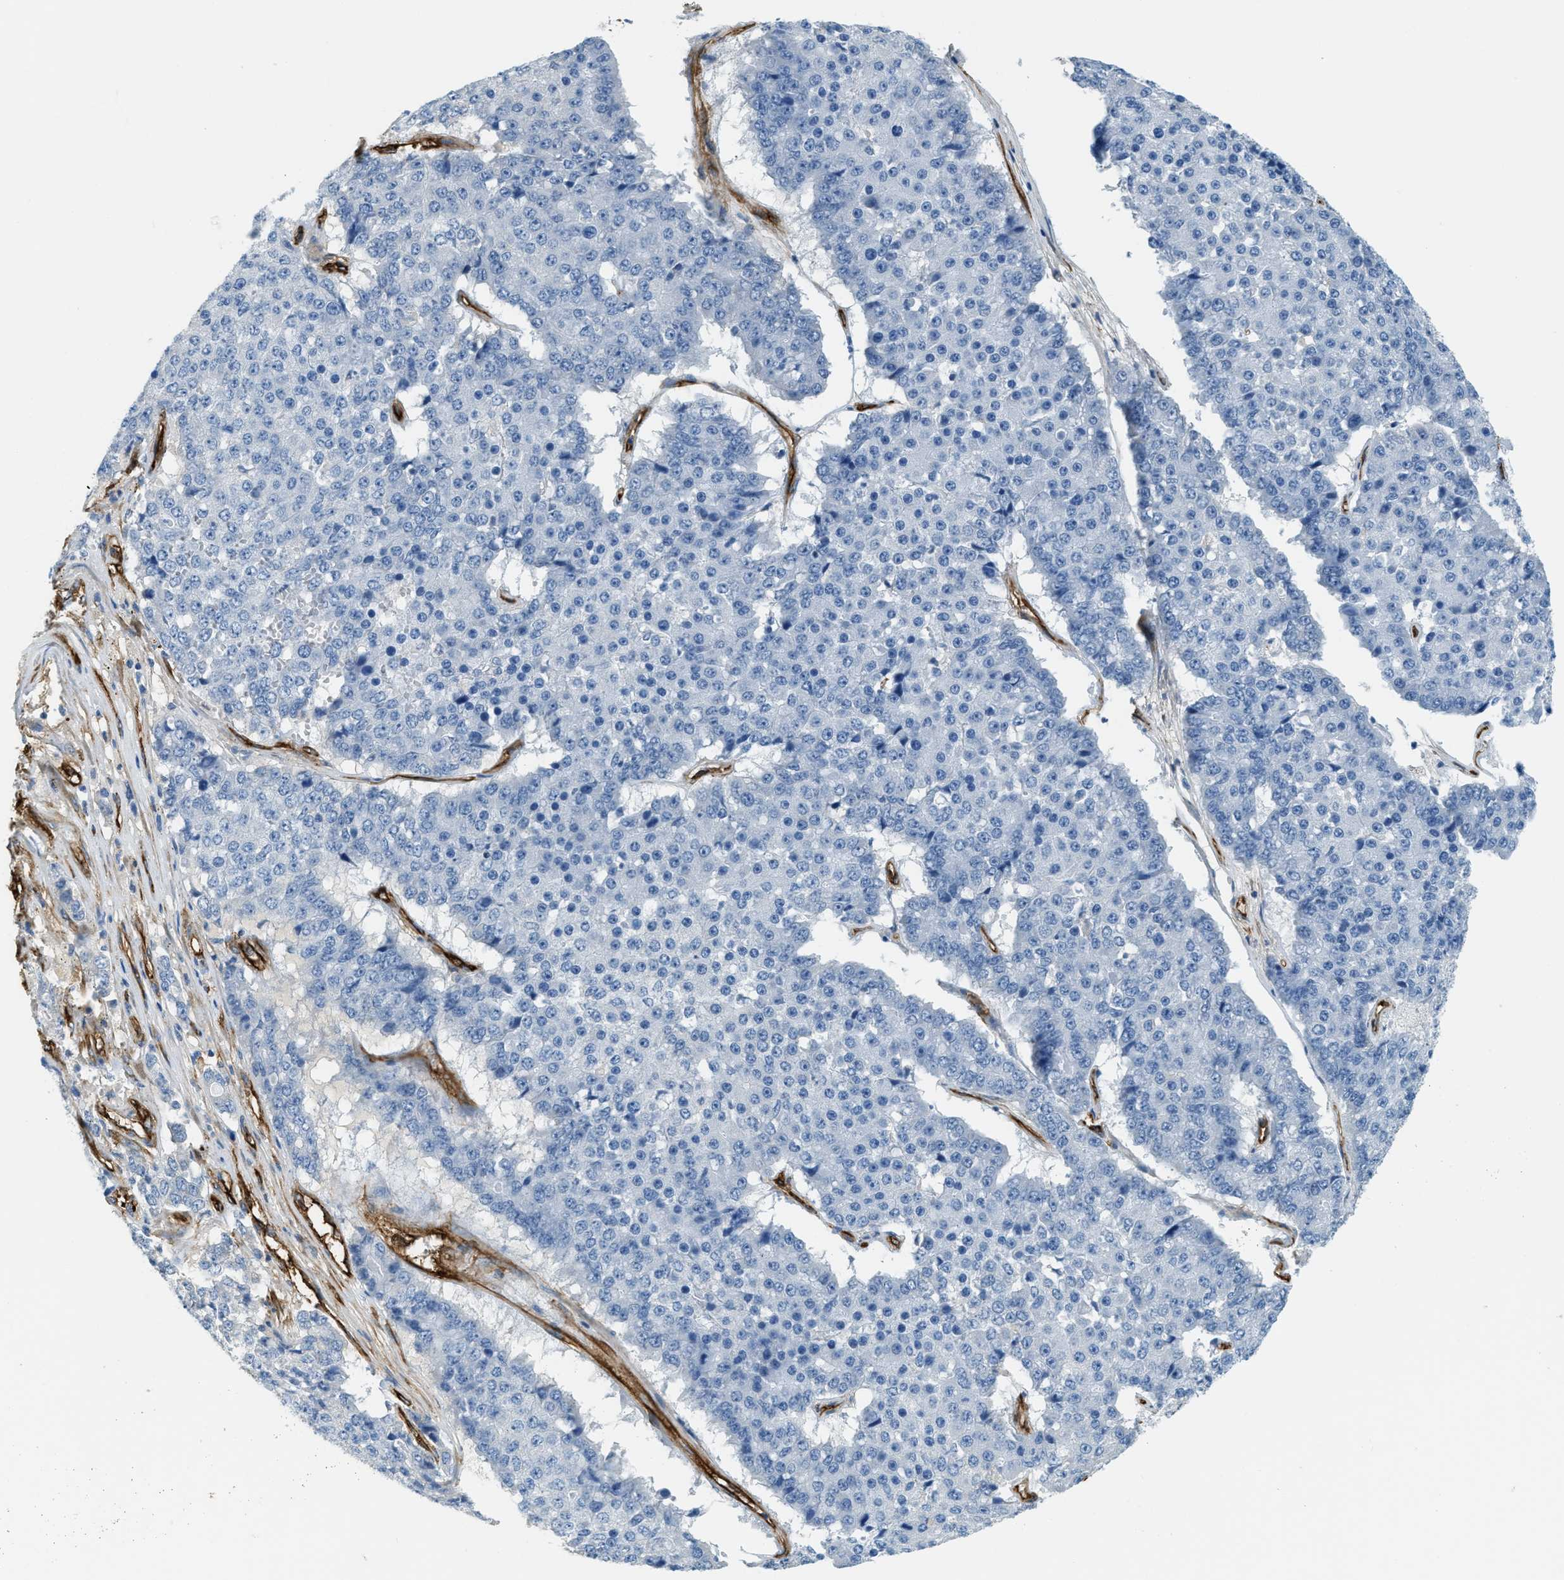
{"staining": {"intensity": "negative", "quantity": "none", "location": "none"}, "tissue": "pancreatic cancer", "cell_type": "Tumor cells", "image_type": "cancer", "snomed": [{"axis": "morphology", "description": "Adenocarcinoma, NOS"}, {"axis": "topography", "description": "Pancreas"}], "caption": "Tumor cells show no significant staining in pancreatic cancer (adenocarcinoma). The staining is performed using DAB brown chromogen with nuclei counter-stained in using hematoxylin.", "gene": "TMEM43", "patient": {"sex": "male", "age": 50}}